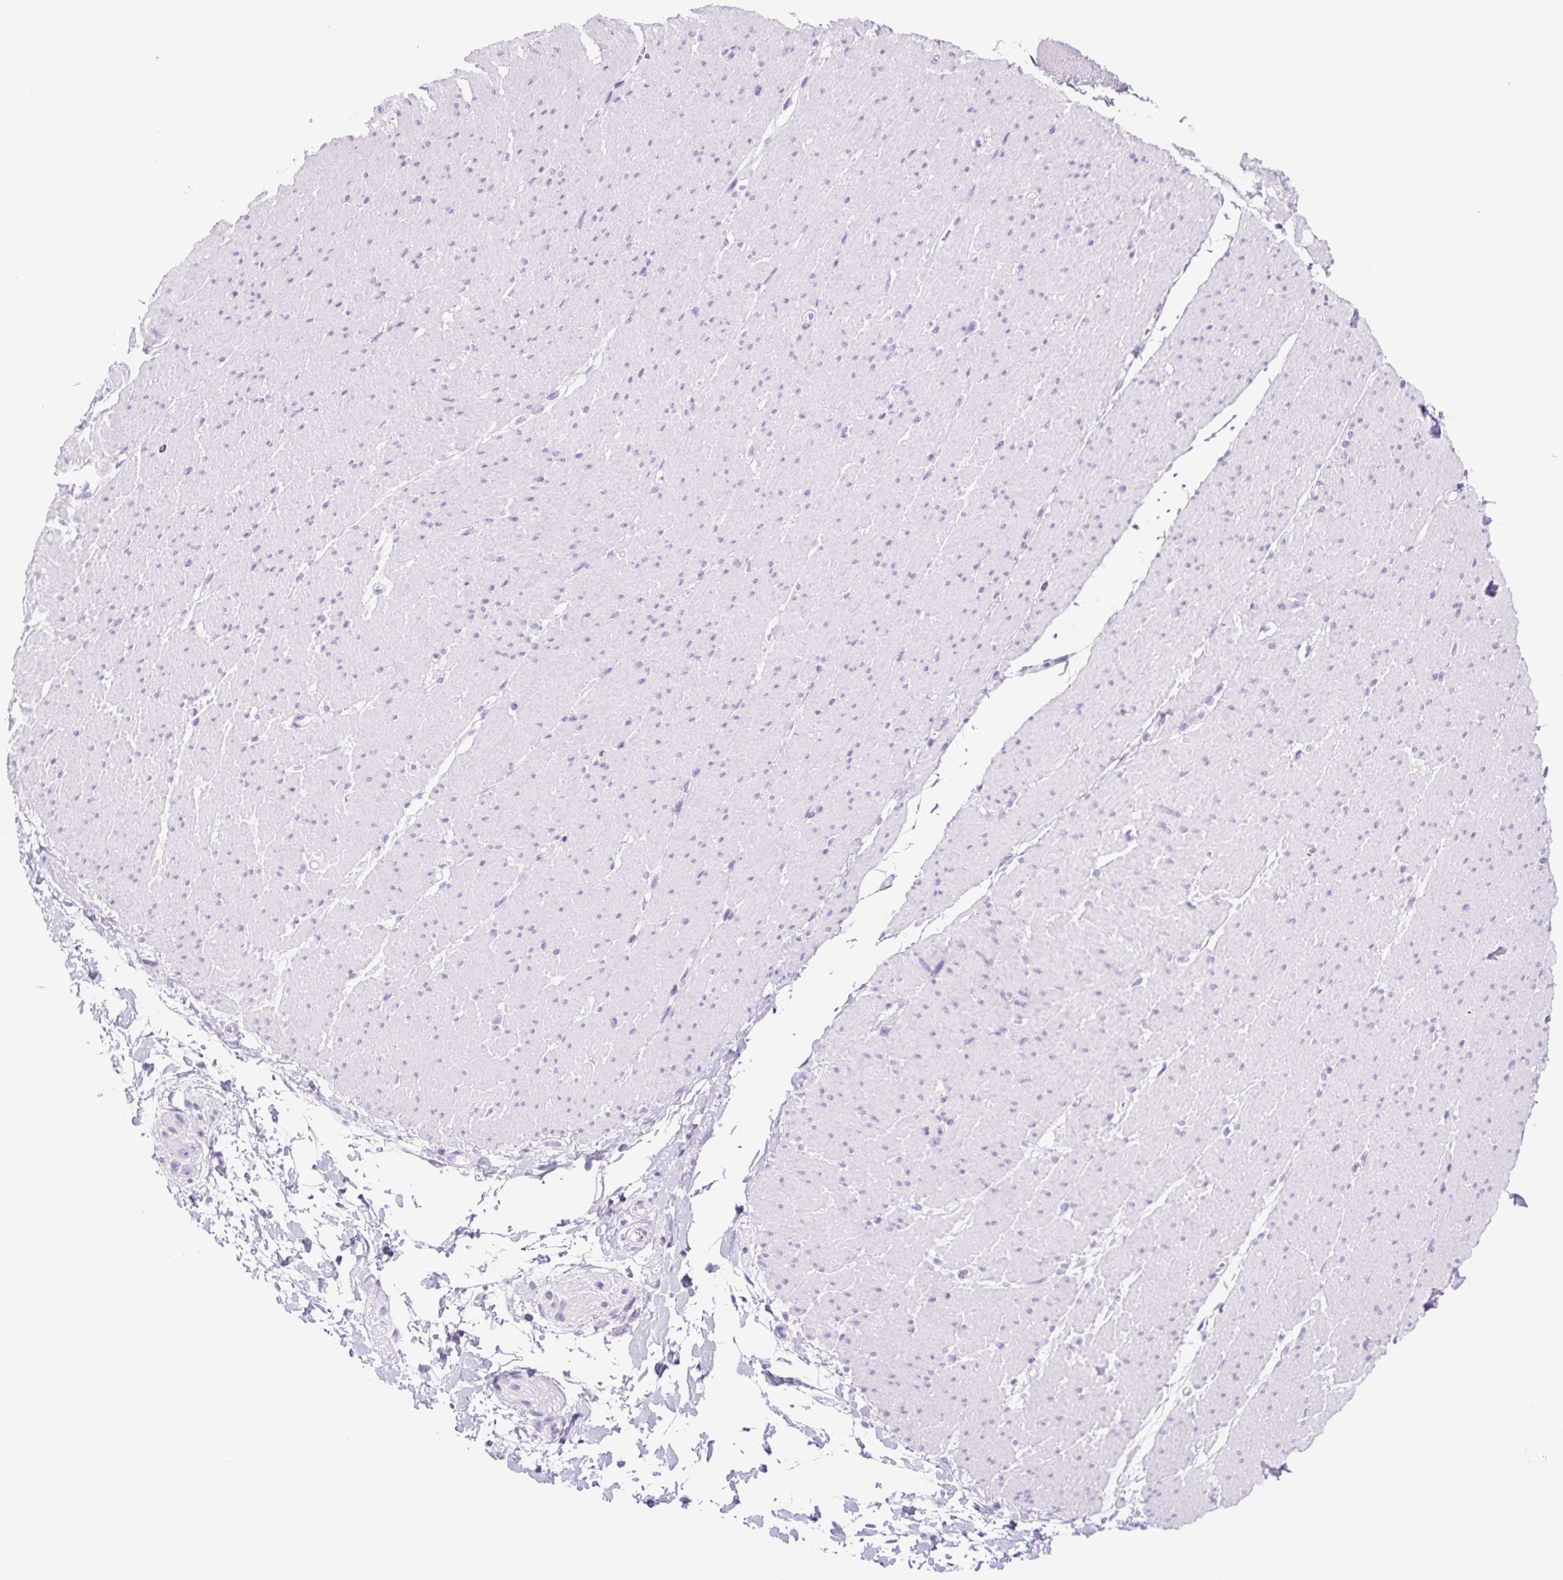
{"staining": {"intensity": "negative", "quantity": "none", "location": "none"}, "tissue": "smooth muscle", "cell_type": "Smooth muscle cells", "image_type": "normal", "snomed": [{"axis": "morphology", "description": "Normal tissue, NOS"}, {"axis": "topography", "description": "Smooth muscle"}, {"axis": "topography", "description": "Rectum"}], "caption": "Image shows no significant protein positivity in smooth muscle cells of normal smooth muscle.", "gene": "CYP21A2", "patient": {"sex": "male", "age": 53}}